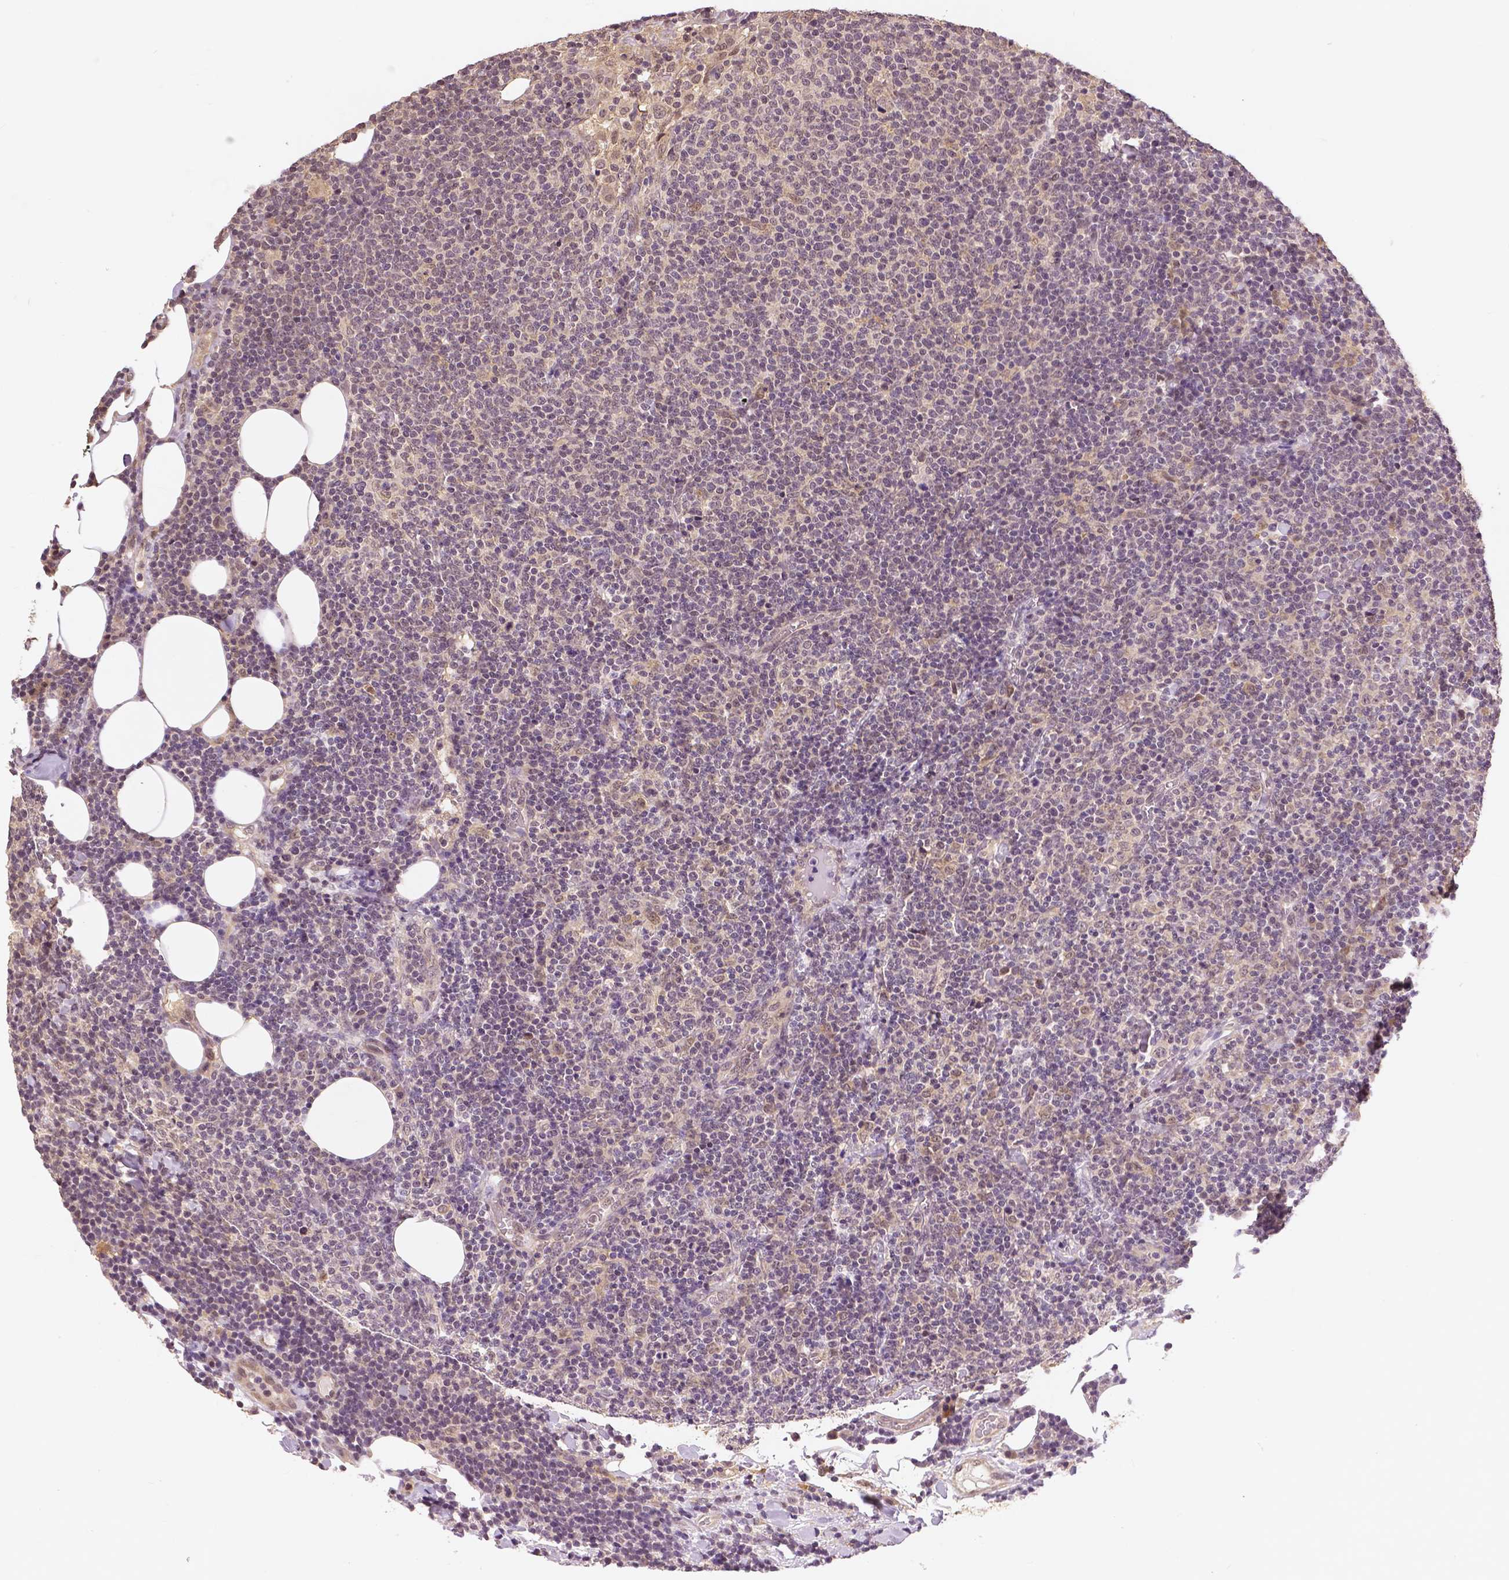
{"staining": {"intensity": "negative", "quantity": "none", "location": "none"}, "tissue": "lymphoma", "cell_type": "Tumor cells", "image_type": "cancer", "snomed": [{"axis": "morphology", "description": "Malignant lymphoma, non-Hodgkin's type, High grade"}, {"axis": "topography", "description": "Lymph node"}], "caption": "Immunohistochemistry photomicrograph of neoplastic tissue: high-grade malignant lymphoma, non-Hodgkin's type stained with DAB (3,3'-diaminobenzidine) demonstrates no significant protein expression in tumor cells.", "gene": "MAP1LC3B", "patient": {"sex": "male", "age": 61}}